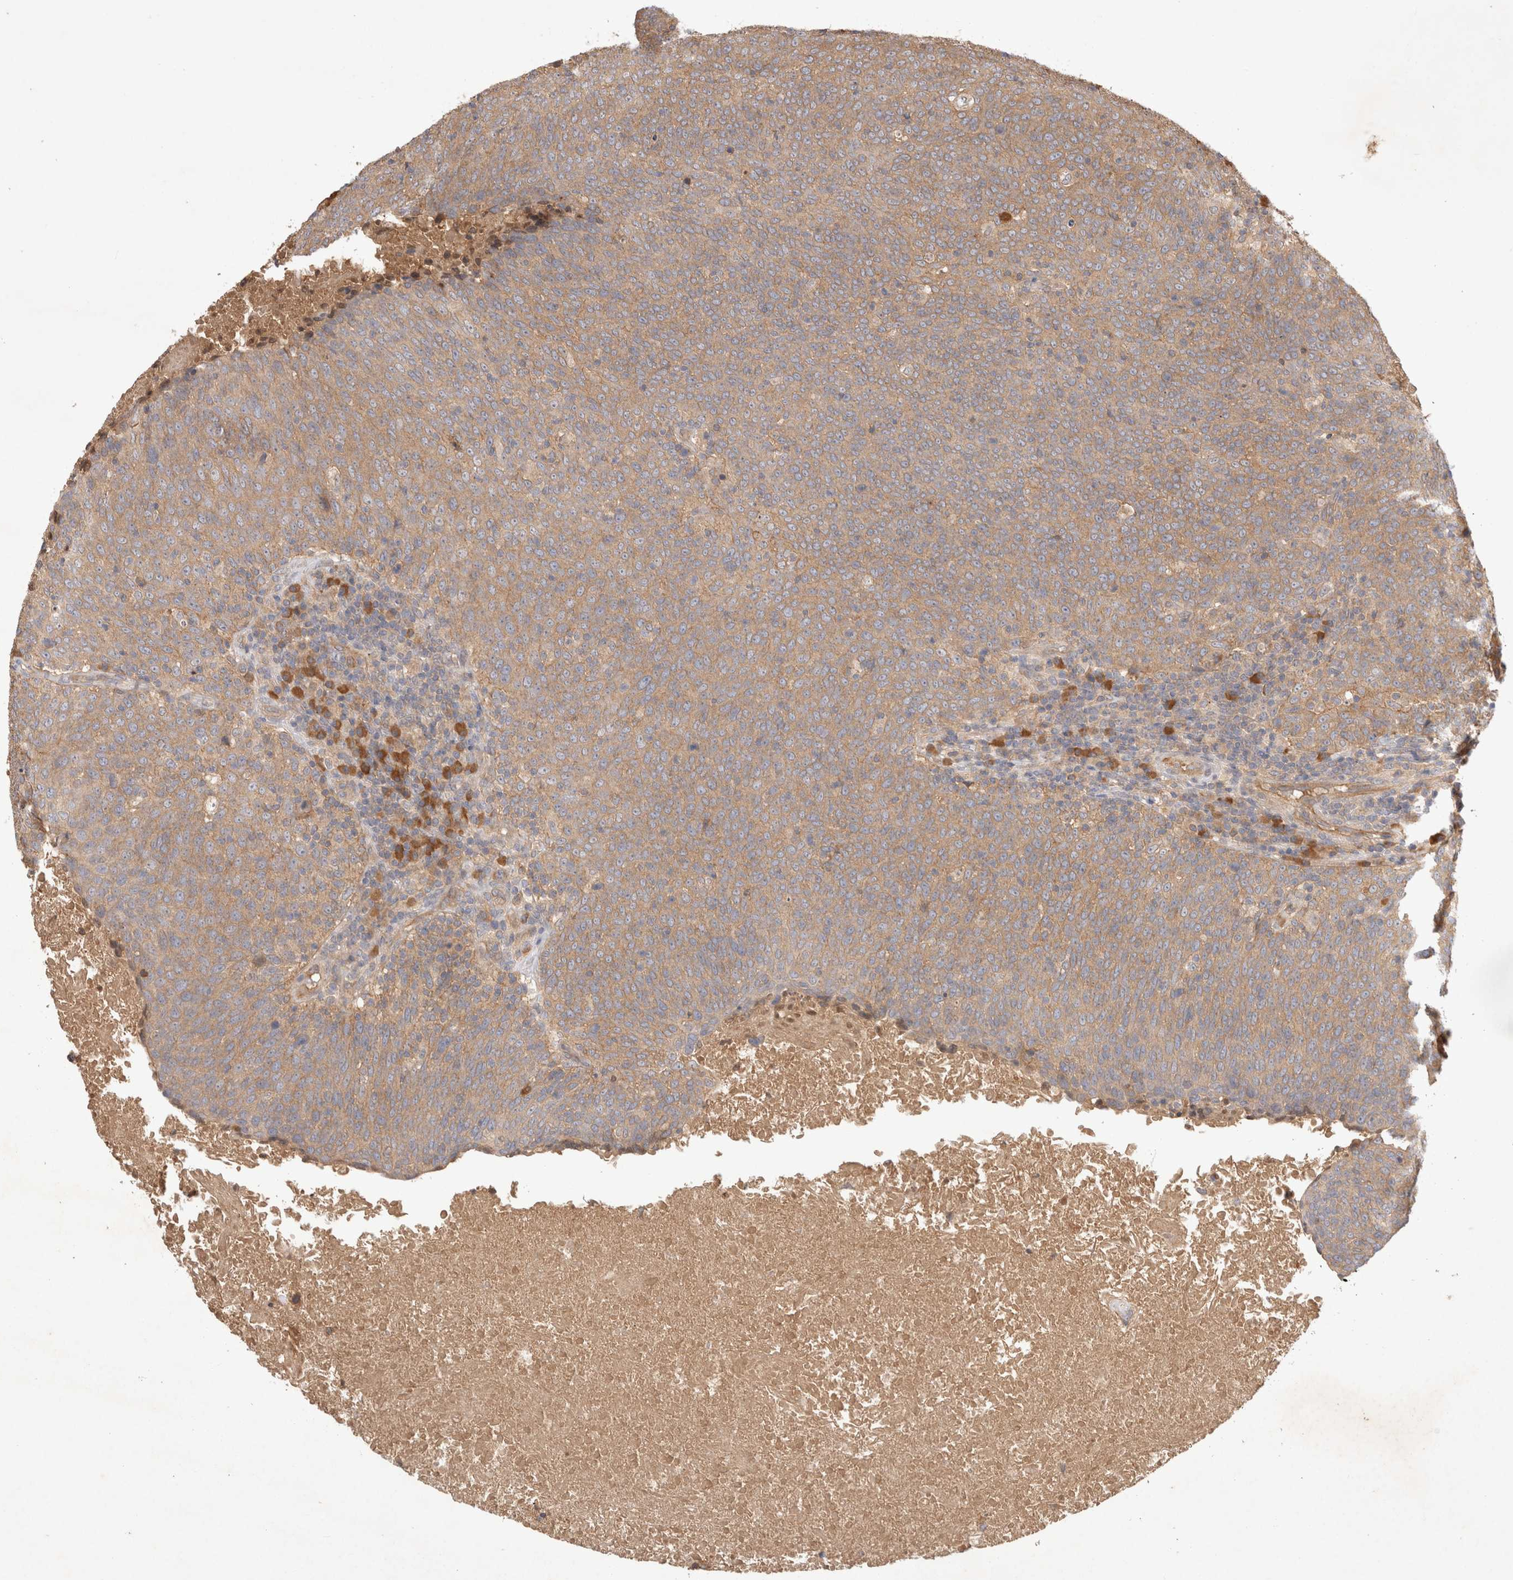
{"staining": {"intensity": "moderate", "quantity": ">75%", "location": "cytoplasmic/membranous"}, "tissue": "head and neck cancer", "cell_type": "Tumor cells", "image_type": "cancer", "snomed": [{"axis": "morphology", "description": "Squamous cell carcinoma, NOS"}, {"axis": "morphology", "description": "Squamous cell carcinoma, metastatic, NOS"}, {"axis": "topography", "description": "Lymph node"}, {"axis": "topography", "description": "Head-Neck"}], "caption": "Immunohistochemical staining of head and neck cancer (metastatic squamous cell carcinoma) exhibits moderate cytoplasmic/membranous protein expression in about >75% of tumor cells.", "gene": "YES1", "patient": {"sex": "male", "age": 62}}